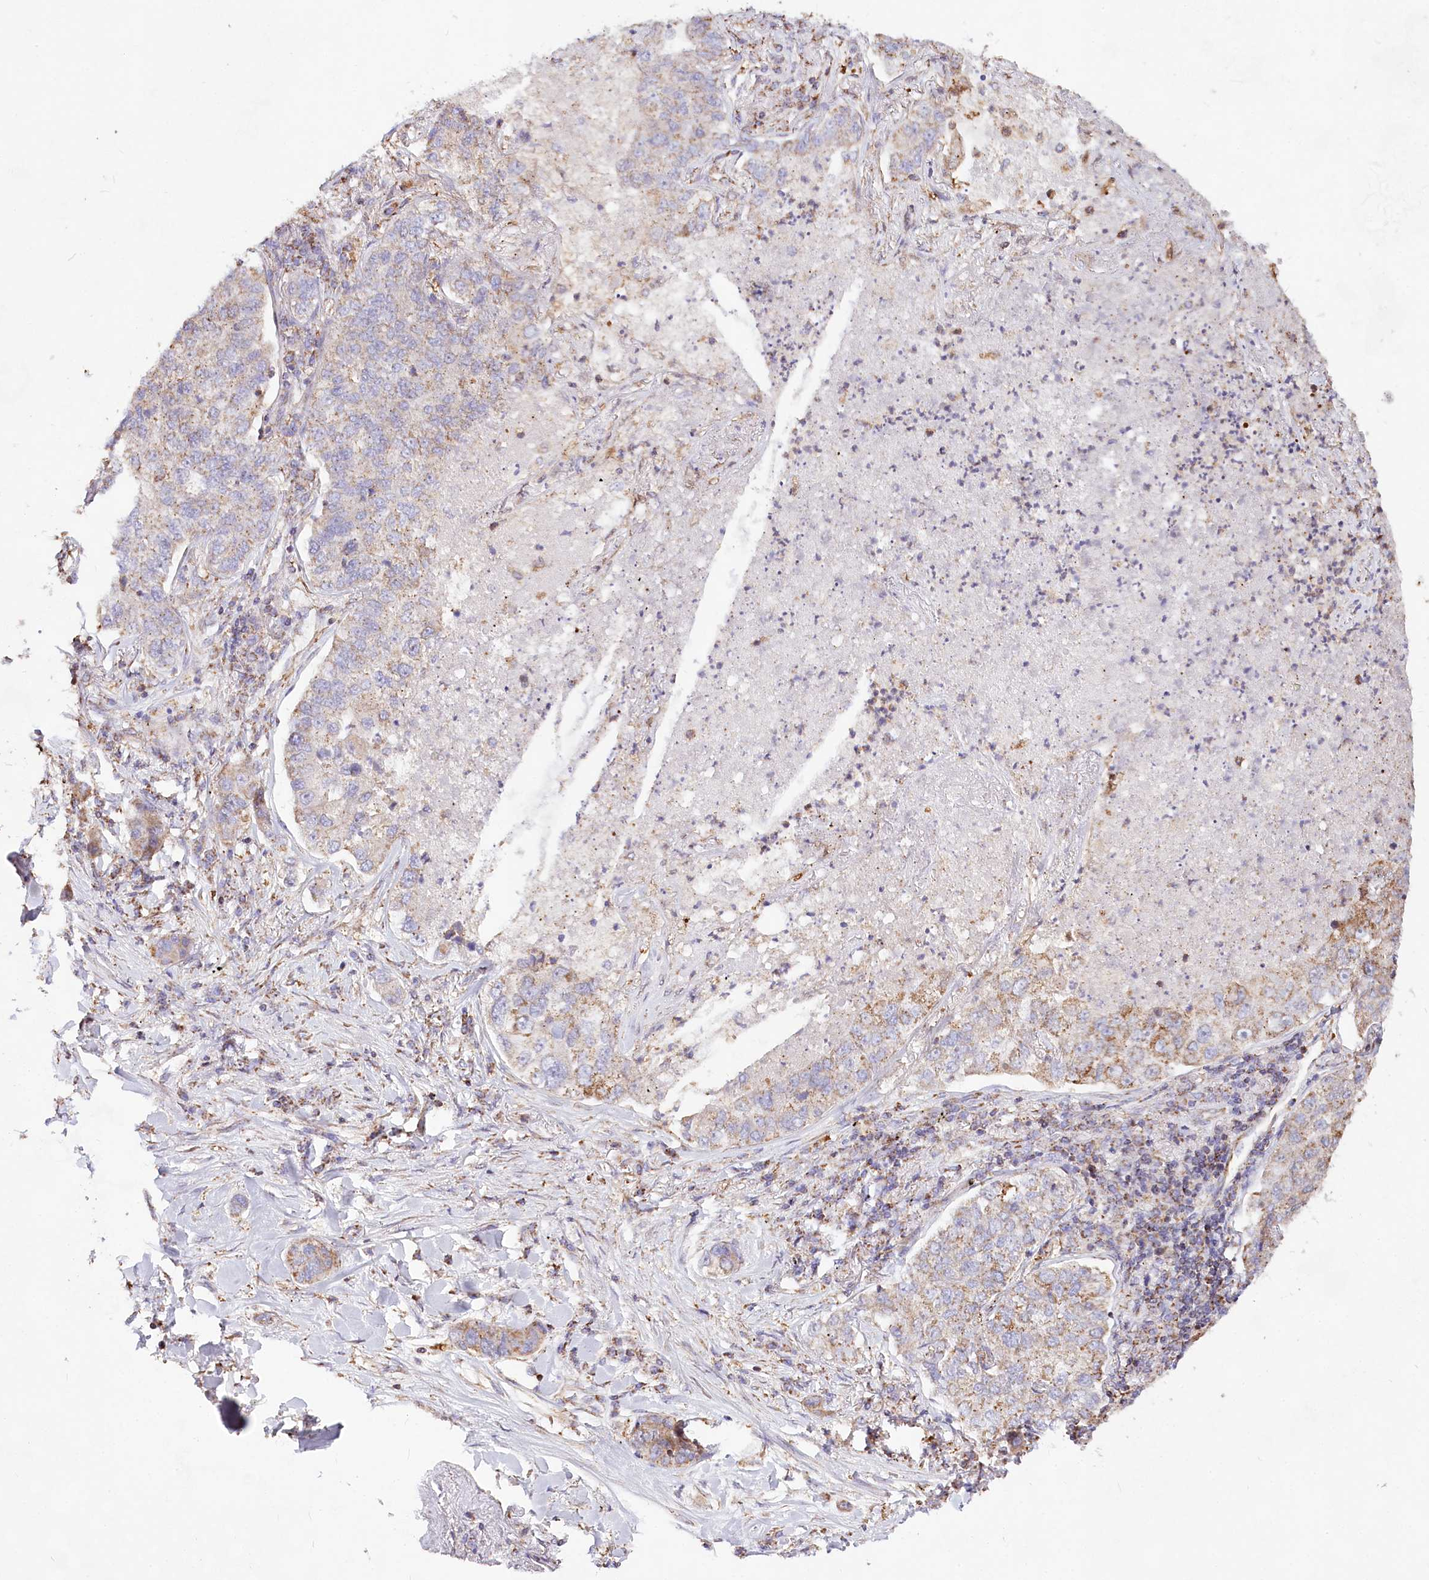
{"staining": {"intensity": "weak", "quantity": "25%-75%", "location": "cytoplasmic/membranous"}, "tissue": "lung cancer", "cell_type": "Tumor cells", "image_type": "cancer", "snomed": [{"axis": "morphology", "description": "Adenocarcinoma, NOS"}, {"axis": "topography", "description": "Lung"}], "caption": "Adenocarcinoma (lung) stained with a brown dye demonstrates weak cytoplasmic/membranous positive positivity in approximately 25%-75% of tumor cells.", "gene": "TASOR2", "patient": {"sex": "male", "age": 49}}